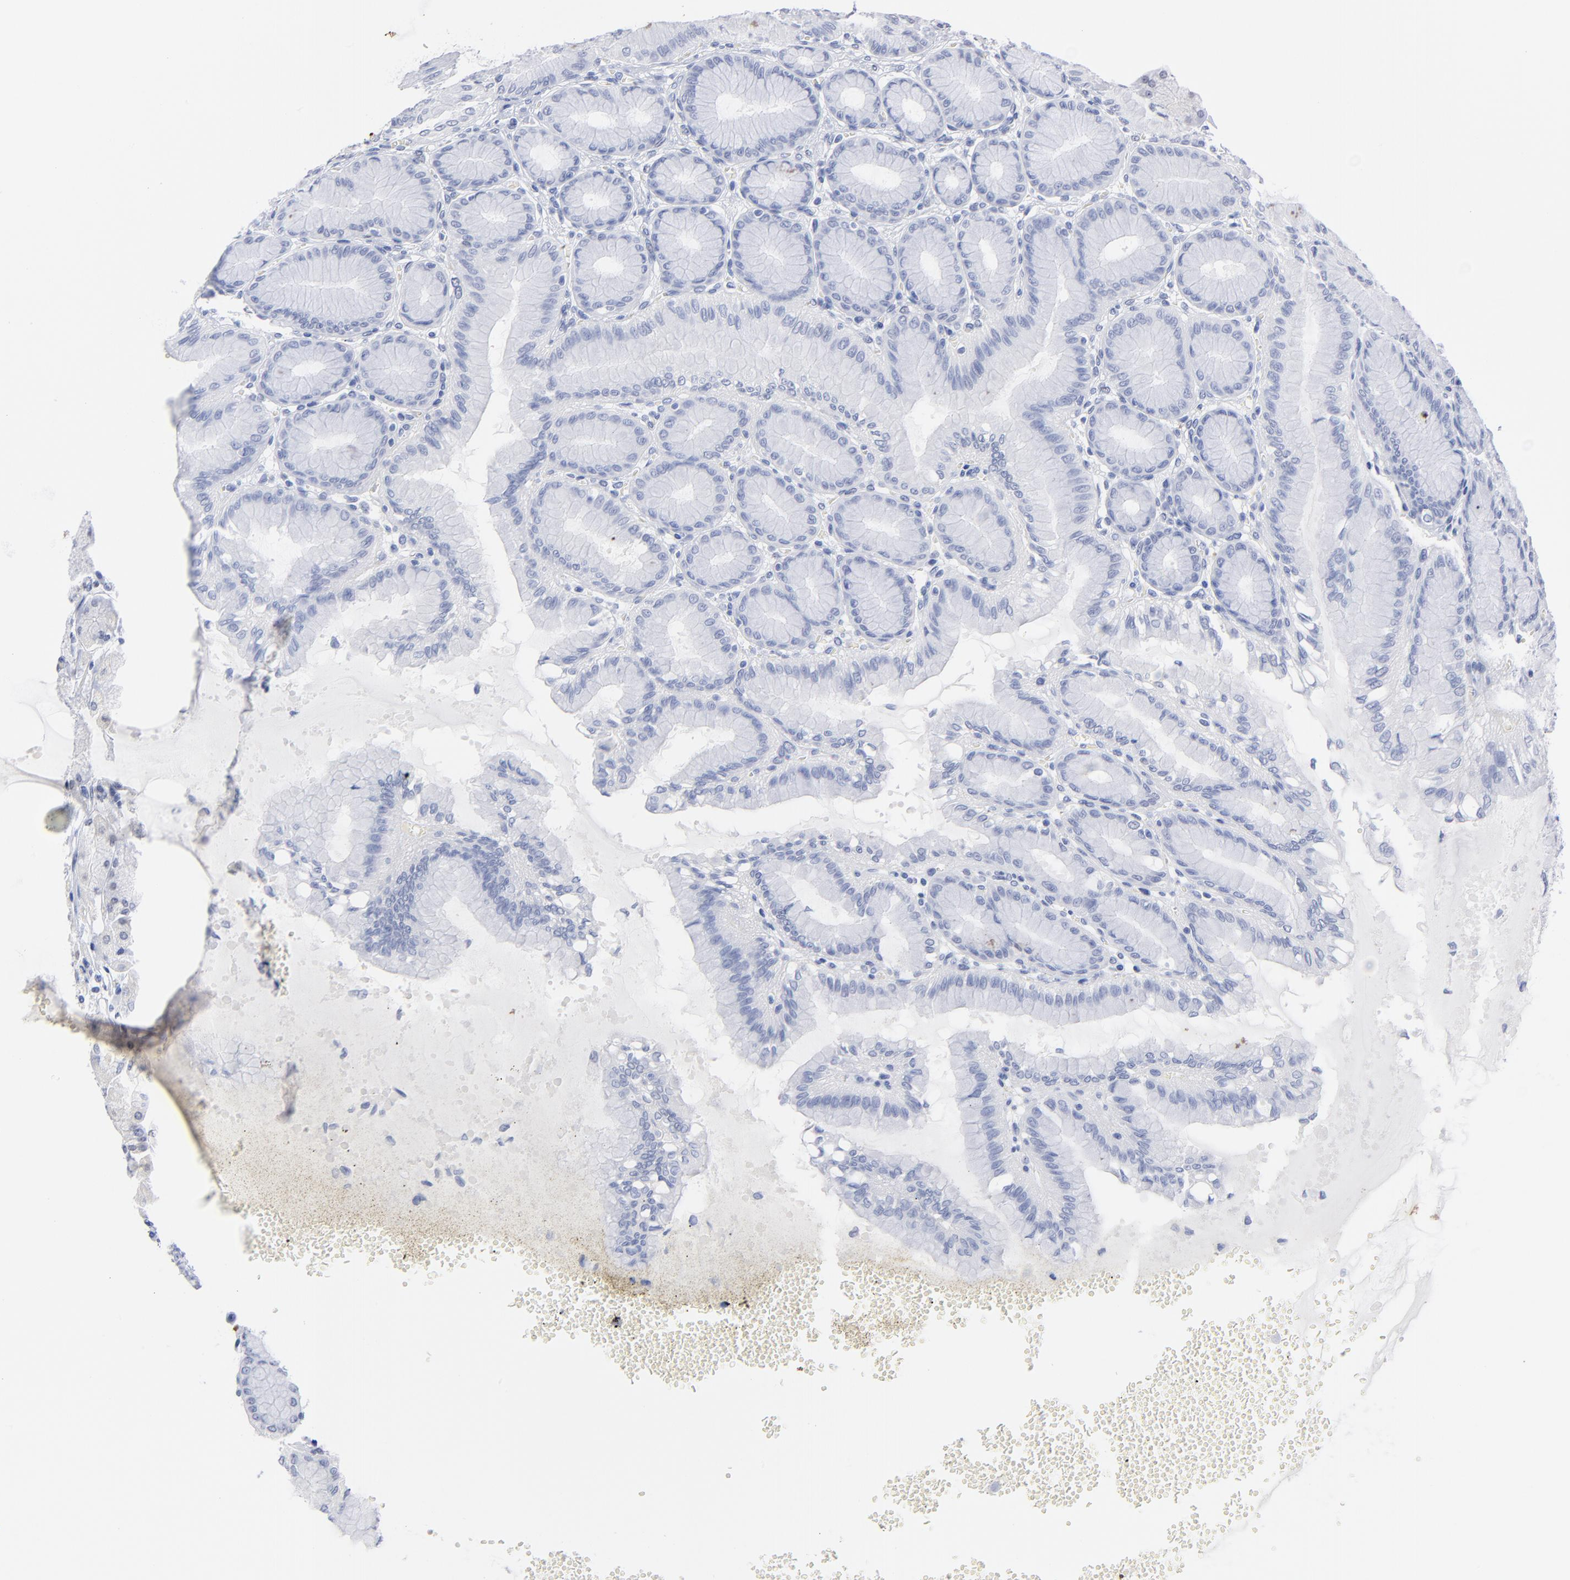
{"staining": {"intensity": "negative", "quantity": "none", "location": "none"}, "tissue": "stomach", "cell_type": "Glandular cells", "image_type": "normal", "snomed": [{"axis": "morphology", "description": "Normal tissue, NOS"}, {"axis": "topography", "description": "Stomach"}, {"axis": "topography", "description": "Stomach, lower"}], "caption": "This image is of normal stomach stained with immunohistochemistry to label a protein in brown with the nuclei are counter-stained blue. There is no staining in glandular cells. The staining was performed using DAB (3,3'-diaminobenzidine) to visualize the protein expression in brown, while the nuclei were stained in blue with hematoxylin (Magnification: 20x).", "gene": "ACY1", "patient": {"sex": "male", "age": 76}}